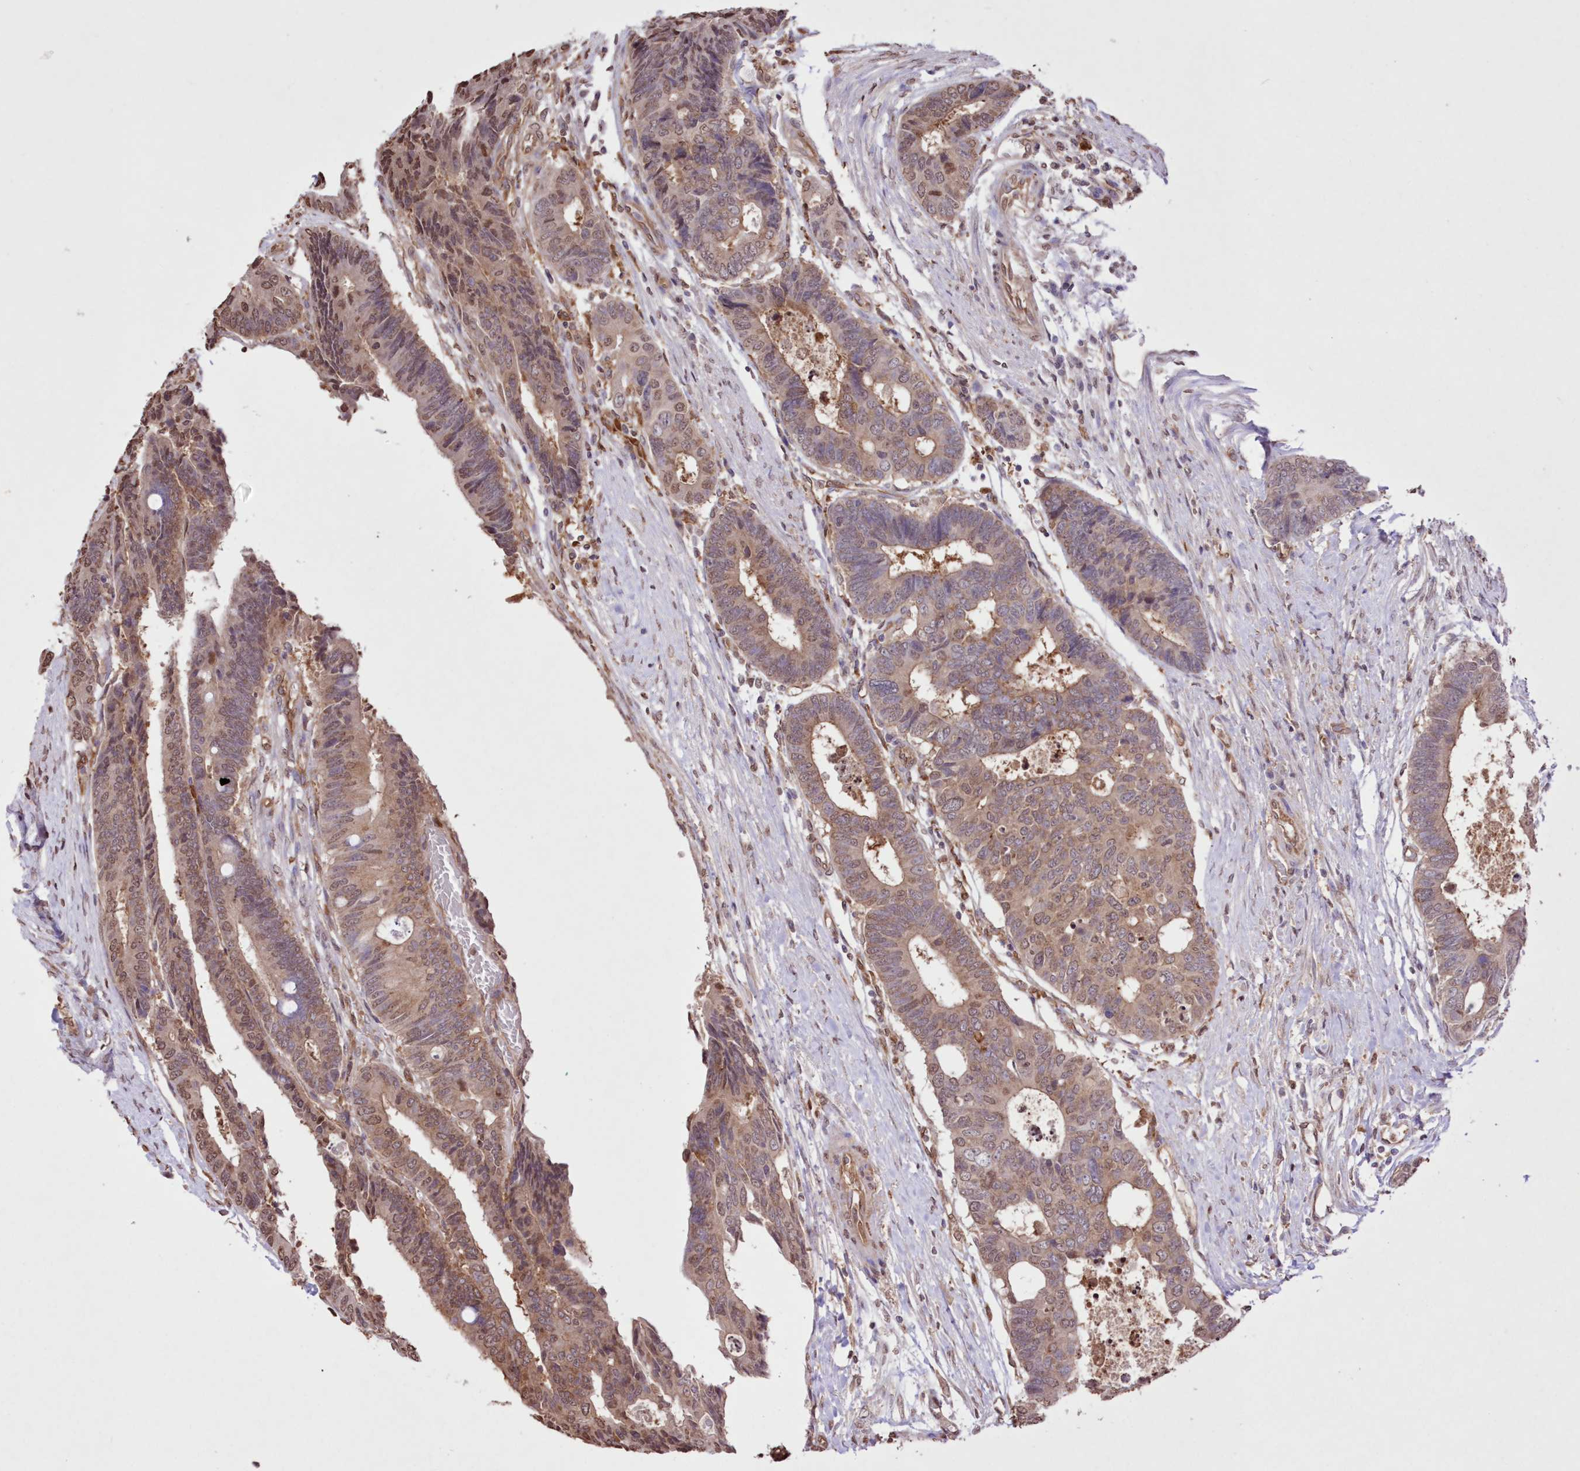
{"staining": {"intensity": "moderate", "quantity": ">75%", "location": "cytoplasmic/membranous,nuclear"}, "tissue": "colorectal cancer", "cell_type": "Tumor cells", "image_type": "cancer", "snomed": [{"axis": "morphology", "description": "Adenocarcinoma, NOS"}, {"axis": "topography", "description": "Rectum"}], "caption": "Immunohistochemistry staining of colorectal cancer (adenocarcinoma), which exhibits medium levels of moderate cytoplasmic/membranous and nuclear expression in about >75% of tumor cells indicating moderate cytoplasmic/membranous and nuclear protein expression. The staining was performed using DAB (3,3'-diaminobenzidine) (brown) for protein detection and nuclei were counterstained in hematoxylin (blue).", "gene": "FCHO2", "patient": {"sex": "male", "age": 84}}